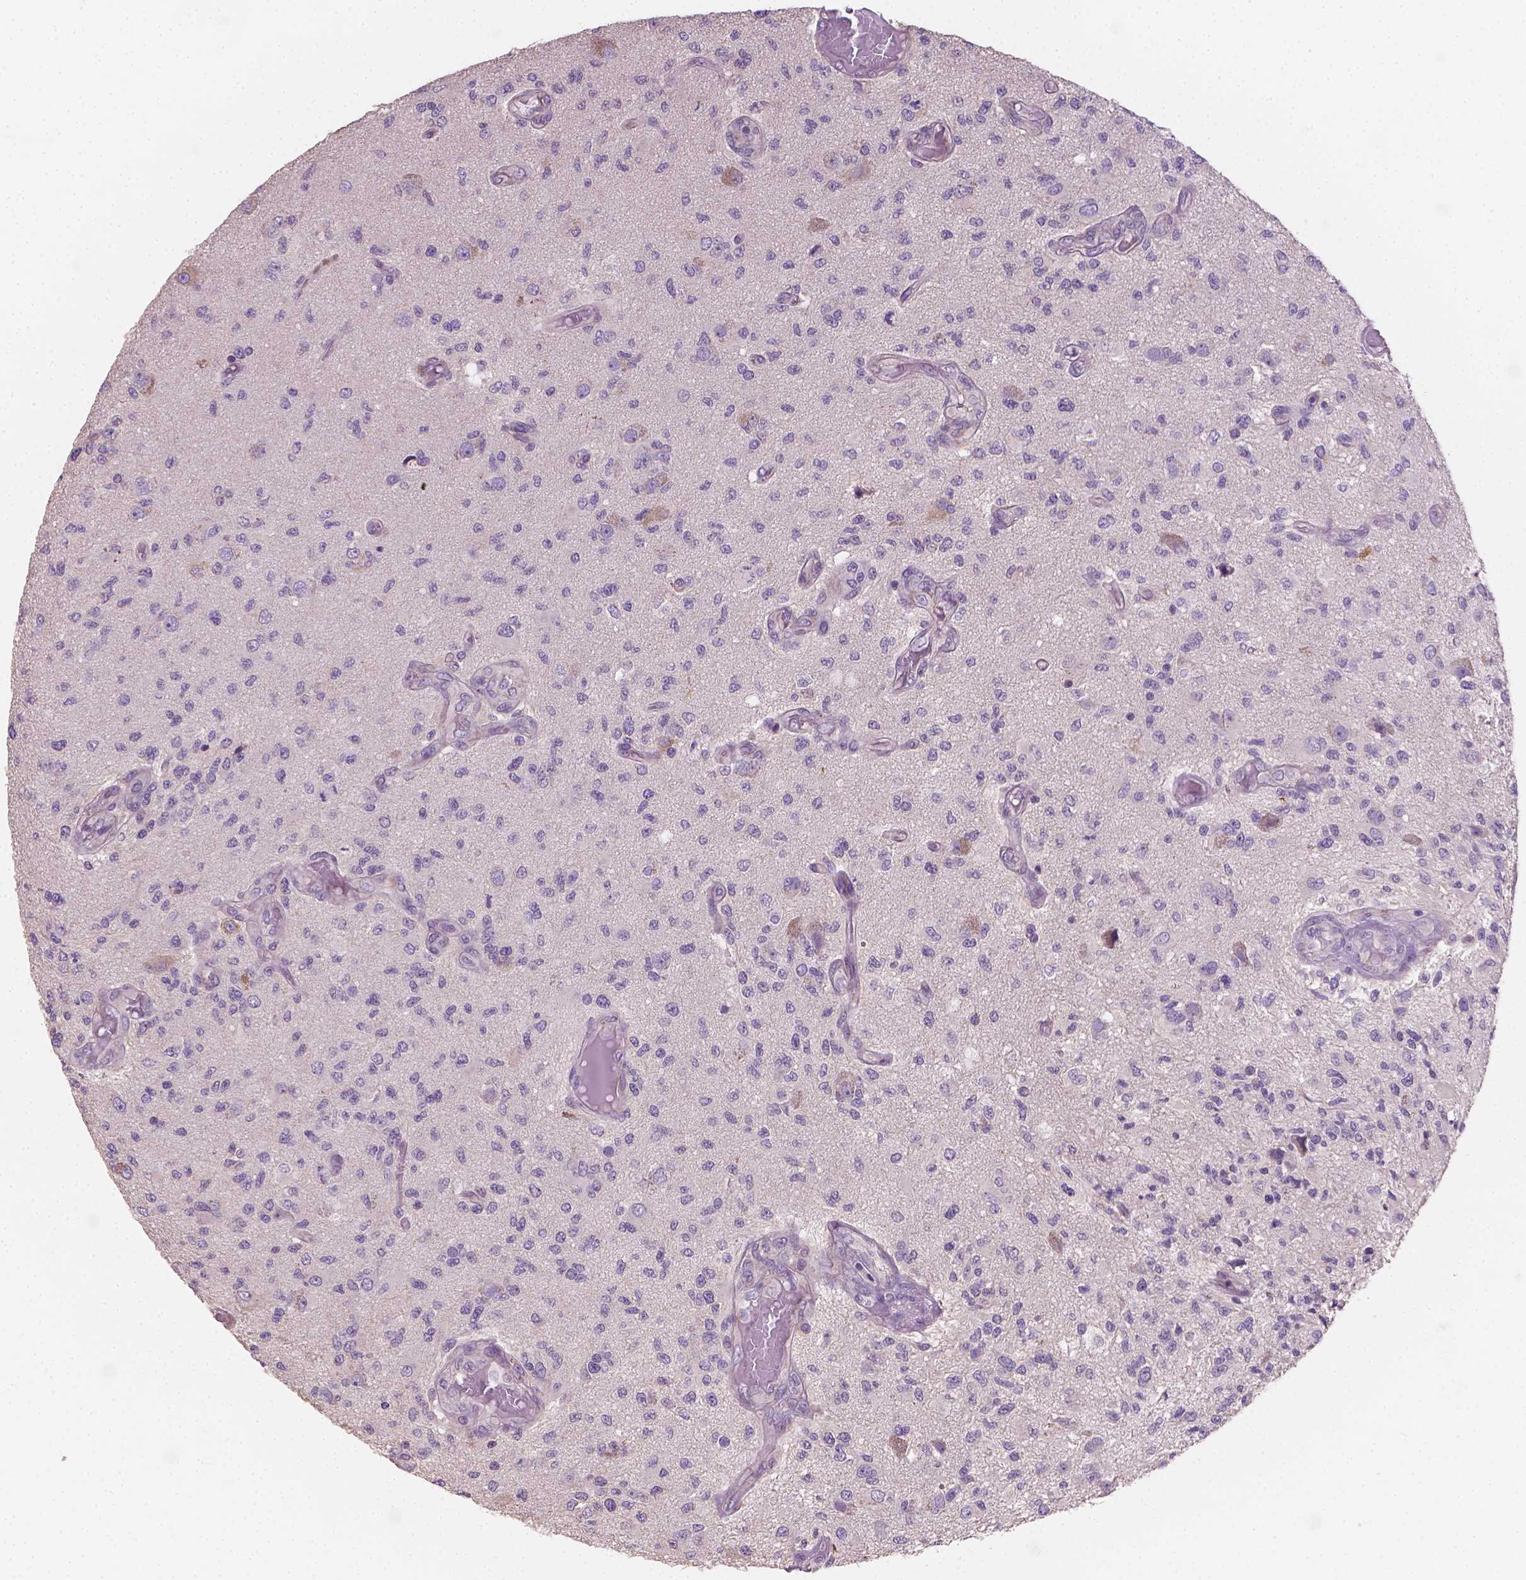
{"staining": {"intensity": "negative", "quantity": "none", "location": "none"}, "tissue": "glioma", "cell_type": "Tumor cells", "image_type": "cancer", "snomed": [{"axis": "morphology", "description": "Glioma, malignant, High grade"}, {"axis": "topography", "description": "Brain"}], "caption": "Image shows no protein positivity in tumor cells of malignant glioma (high-grade) tissue. (Immunohistochemistry, brightfield microscopy, high magnification).", "gene": "CATIP", "patient": {"sex": "female", "age": 63}}